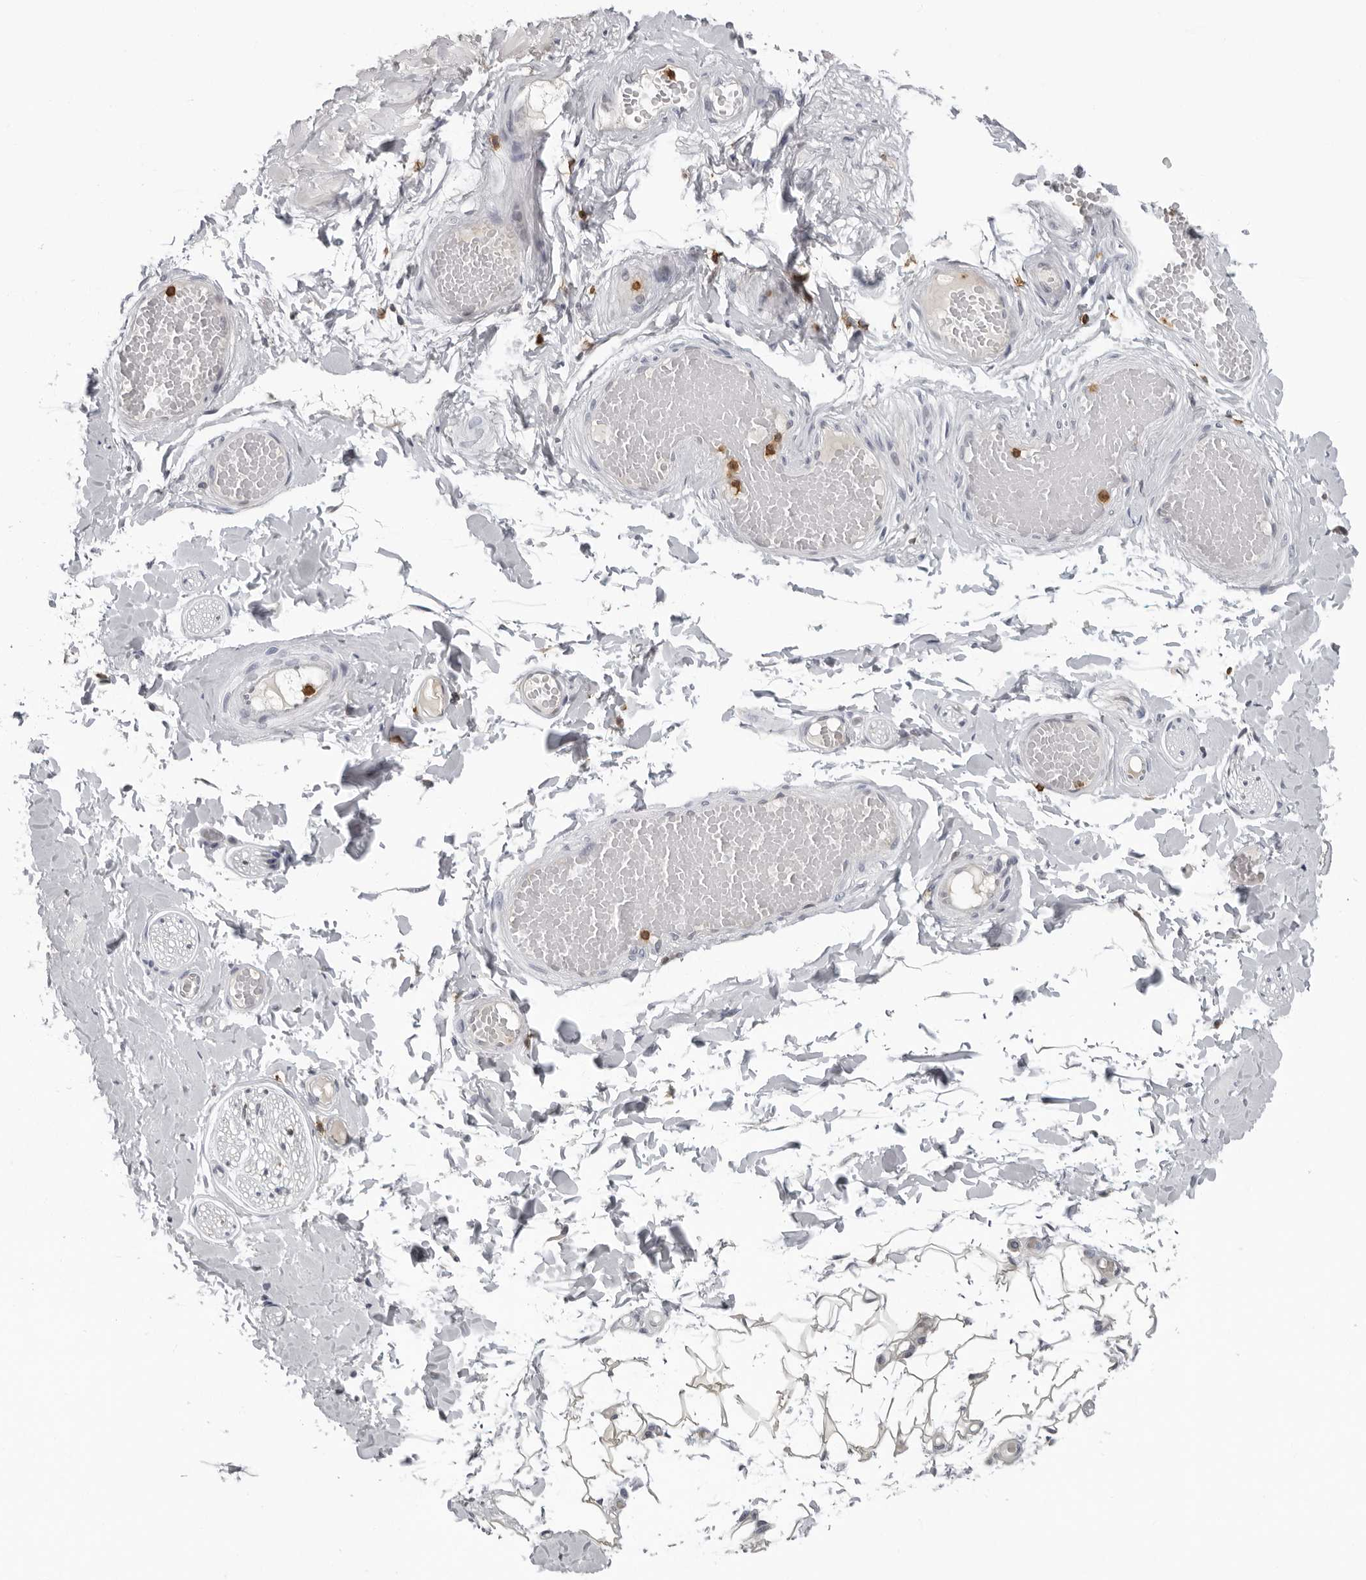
{"staining": {"intensity": "negative", "quantity": "none", "location": "none"}, "tissue": "adipose tissue", "cell_type": "Adipocytes", "image_type": "normal", "snomed": [{"axis": "morphology", "description": "Normal tissue, NOS"}, {"axis": "topography", "description": "Adipose tissue"}, {"axis": "topography", "description": "Vascular tissue"}, {"axis": "topography", "description": "Peripheral nerve tissue"}], "caption": "Immunohistochemical staining of unremarkable adipose tissue exhibits no significant staining in adipocytes.", "gene": "HSPH1", "patient": {"sex": "male", "age": 25}}